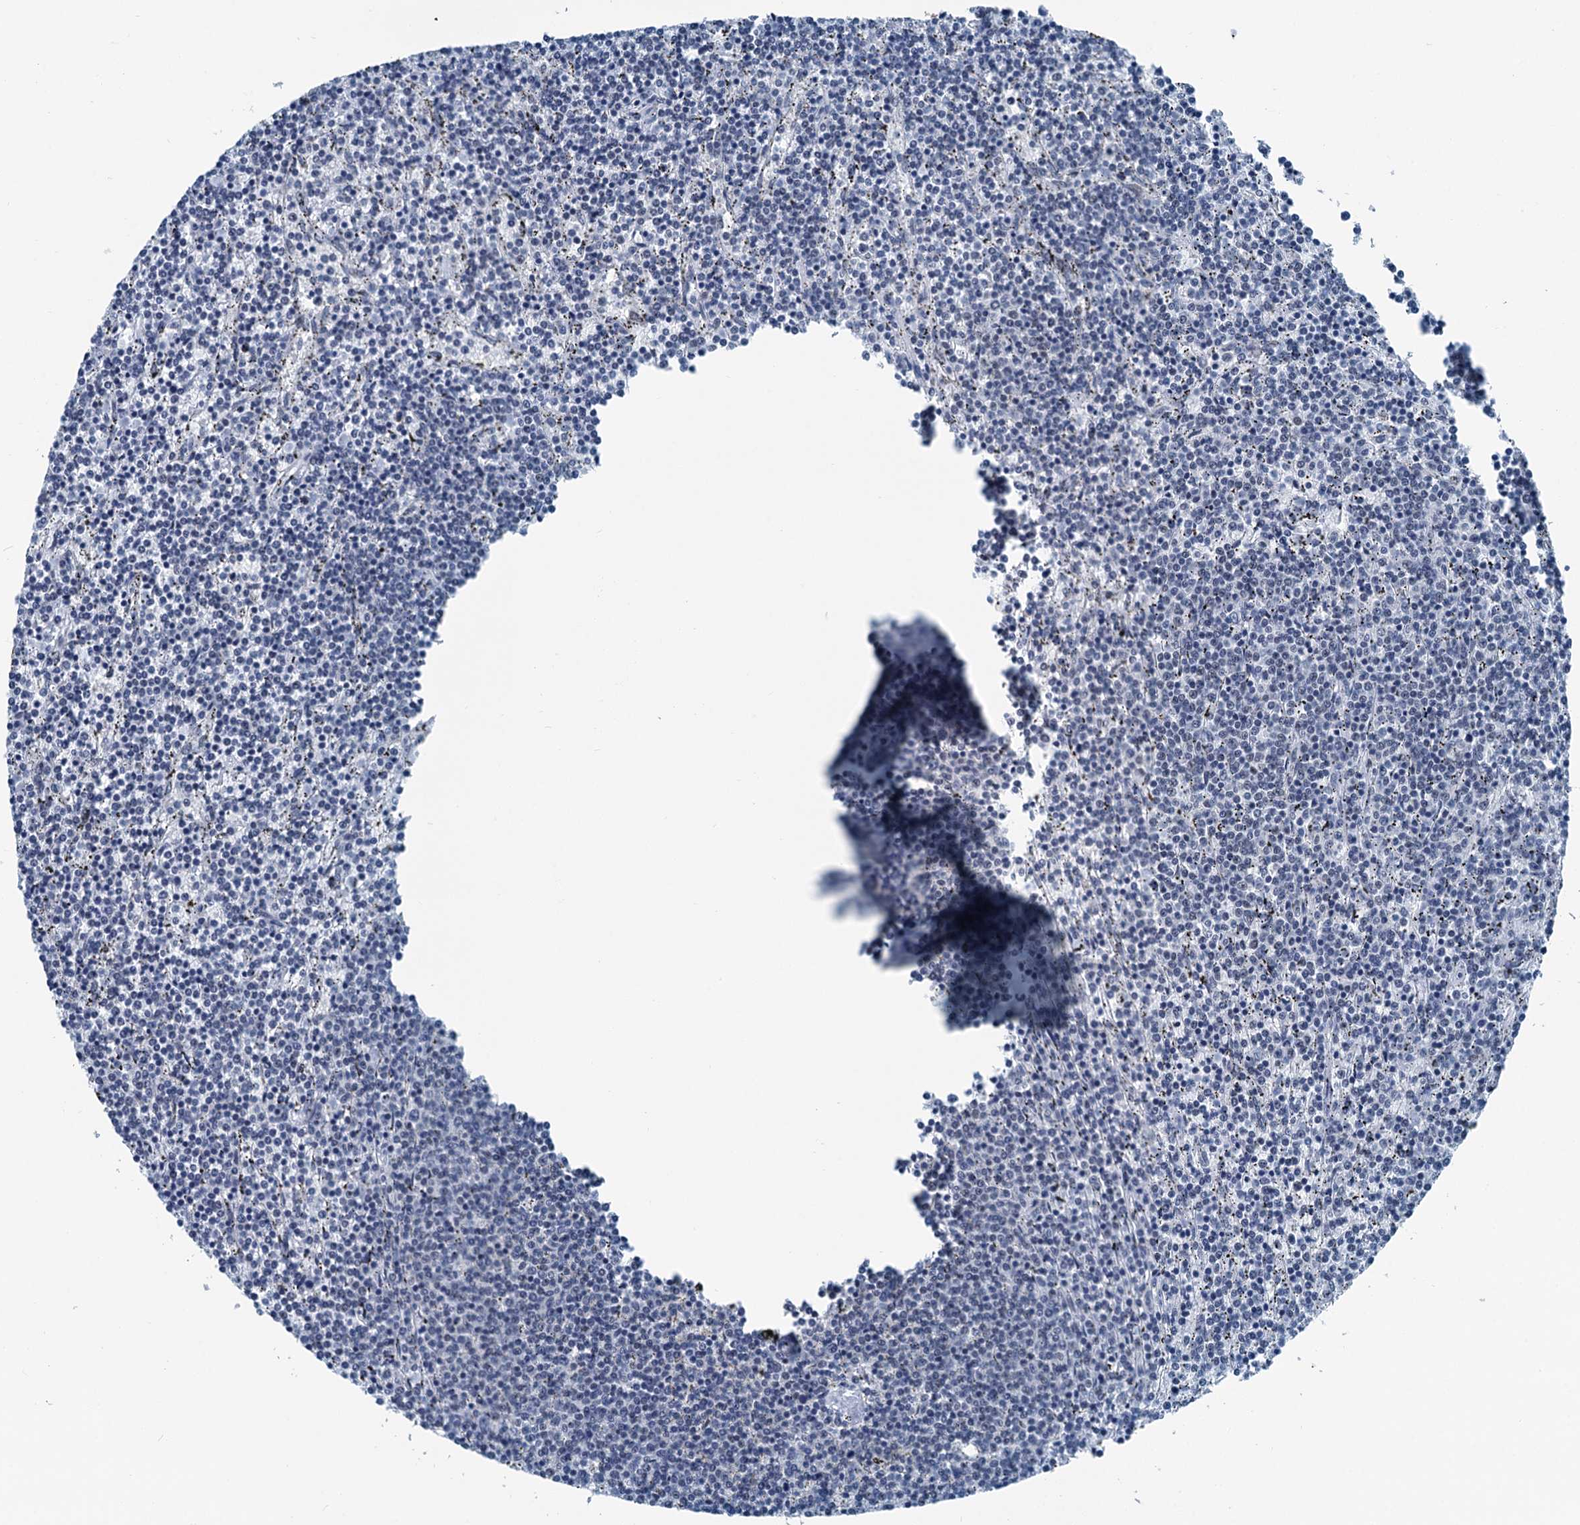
{"staining": {"intensity": "negative", "quantity": "none", "location": "none"}, "tissue": "lymphoma", "cell_type": "Tumor cells", "image_type": "cancer", "snomed": [{"axis": "morphology", "description": "Malignant lymphoma, non-Hodgkin's type, Low grade"}, {"axis": "topography", "description": "Spleen"}], "caption": "Lymphoma was stained to show a protein in brown. There is no significant positivity in tumor cells. Brightfield microscopy of IHC stained with DAB (3,3'-diaminobenzidine) (brown) and hematoxylin (blue), captured at high magnification.", "gene": "TRPT1", "patient": {"sex": "female", "age": 50}}